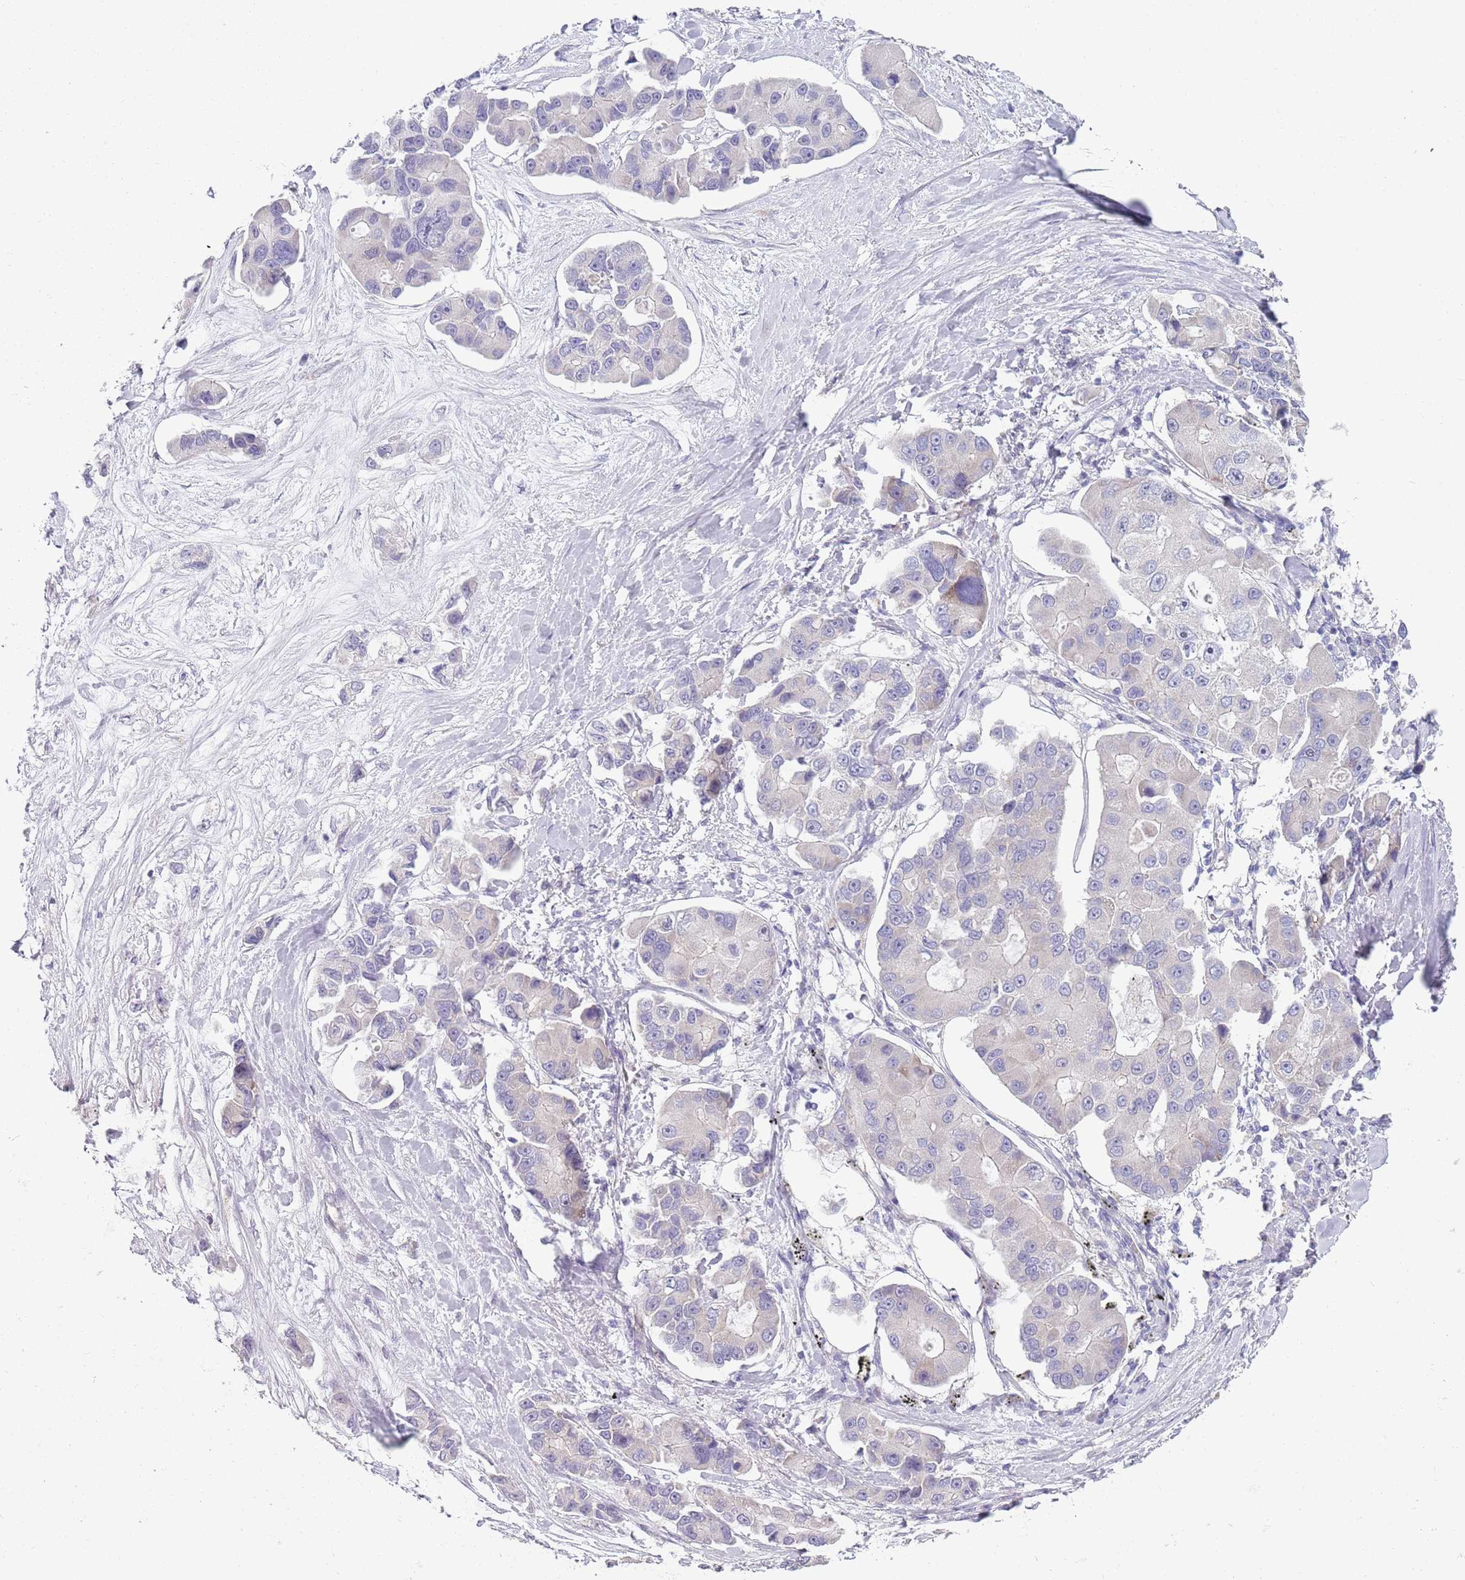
{"staining": {"intensity": "negative", "quantity": "none", "location": "none"}, "tissue": "lung cancer", "cell_type": "Tumor cells", "image_type": "cancer", "snomed": [{"axis": "morphology", "description": "Adenocarcinoma, NOS"}, {"axis": "topography", "description": "Lung"}], "caption": "Protein analysis of lung adenocarcinoma displays no significant expression in tumor cells.", "gene": "ZNF583", "patient": {"sex": "female", "age": 54}}